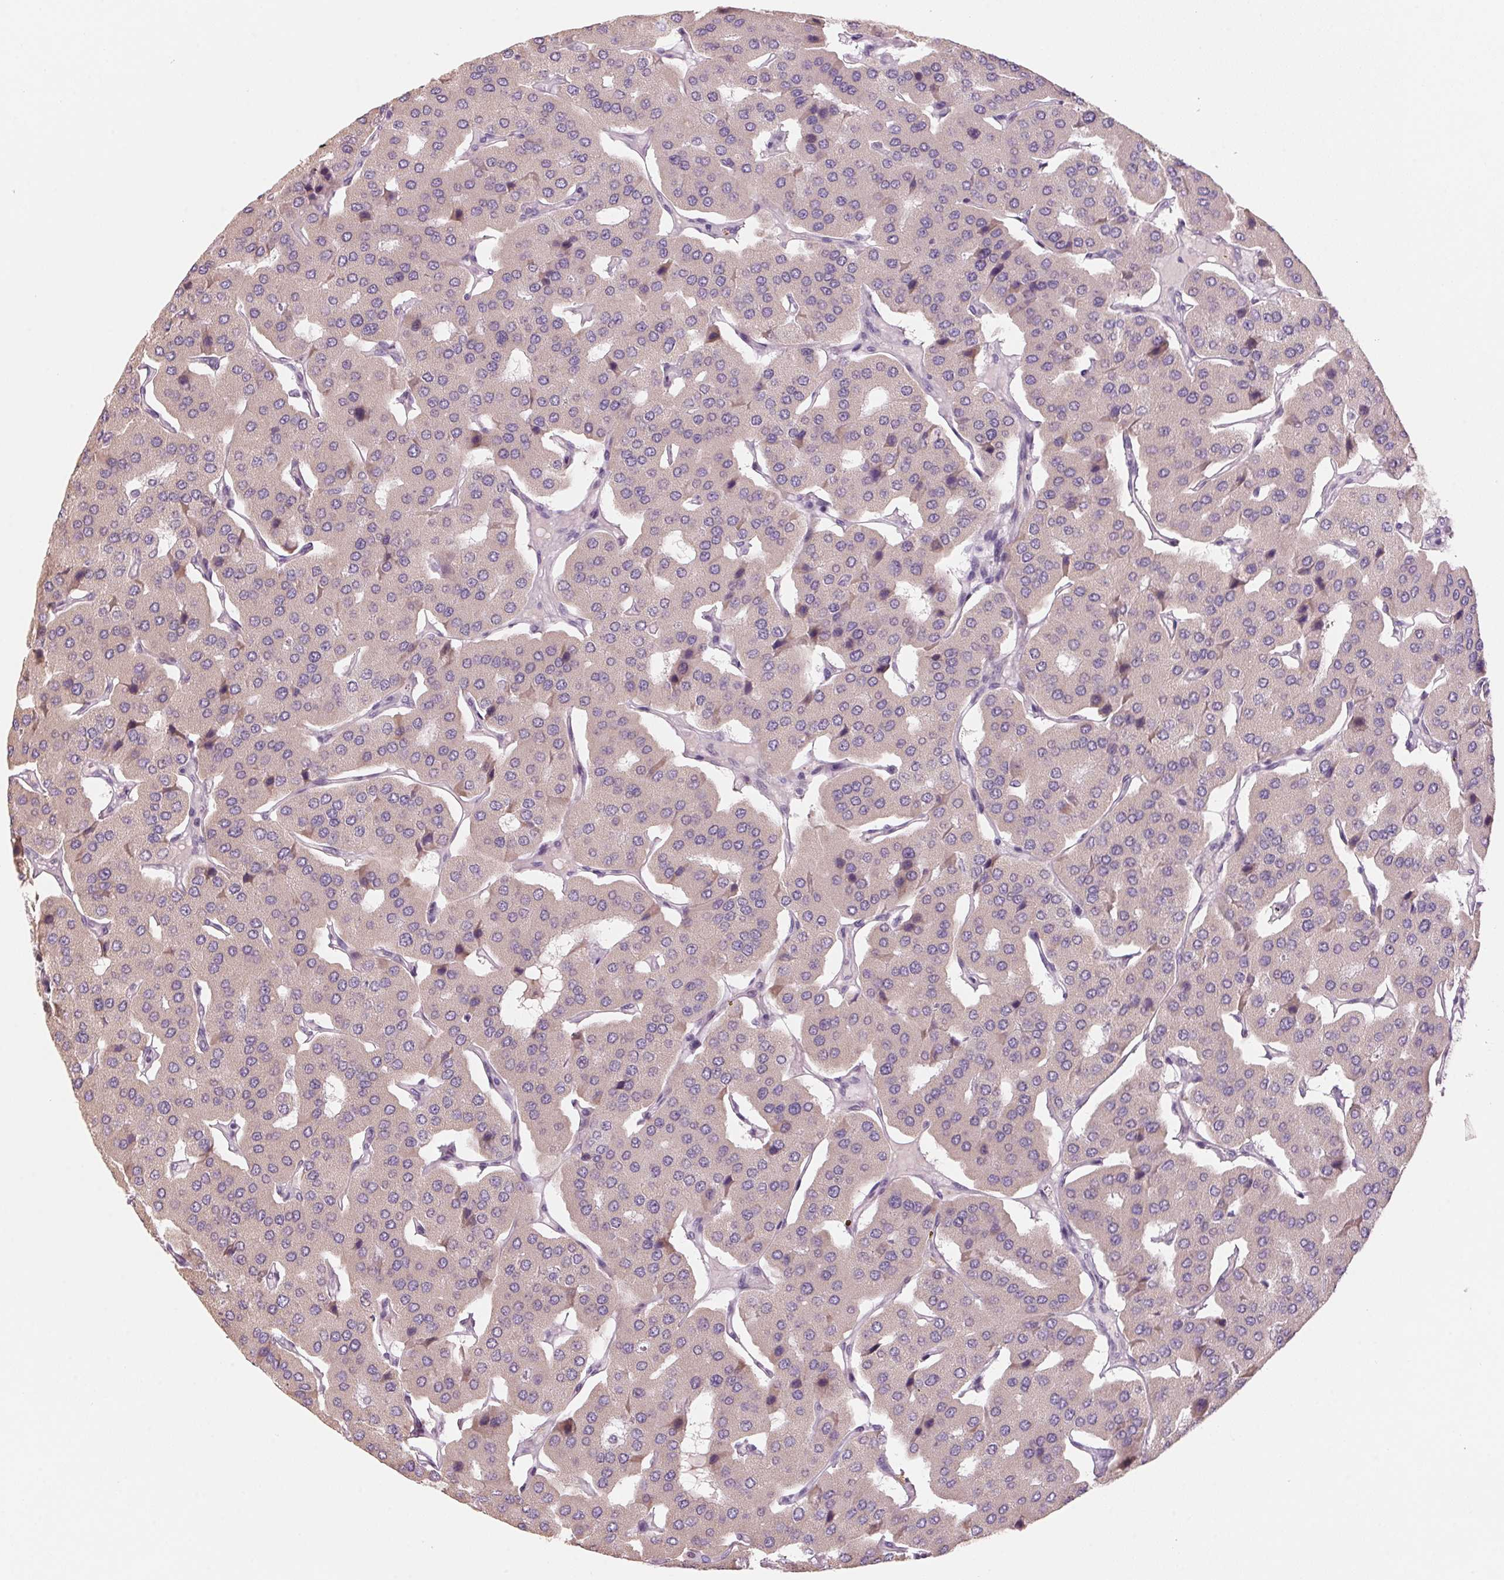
{"staining": {"intensity": "weak", "quantity": "<25%", "location": "cytoplasmic/membranous"}, "tissue": "parathyroid gland", "cell_type": "Glandular cells", "image_type": "normal", "snomed": [{"axis": "morphology", "description": "Normal tissue, NOS"}, {"axis": "morphology", "description": "Adenoma, NOS"}, {"axis": "topography", "description": "Parathyroid gland"}], "caption": "The image demonstrates no staining of glandular cells in unremarkable parathyroid gland.", "gene": "ADAM20", "patient": {"sex": "female", "age": 86}}